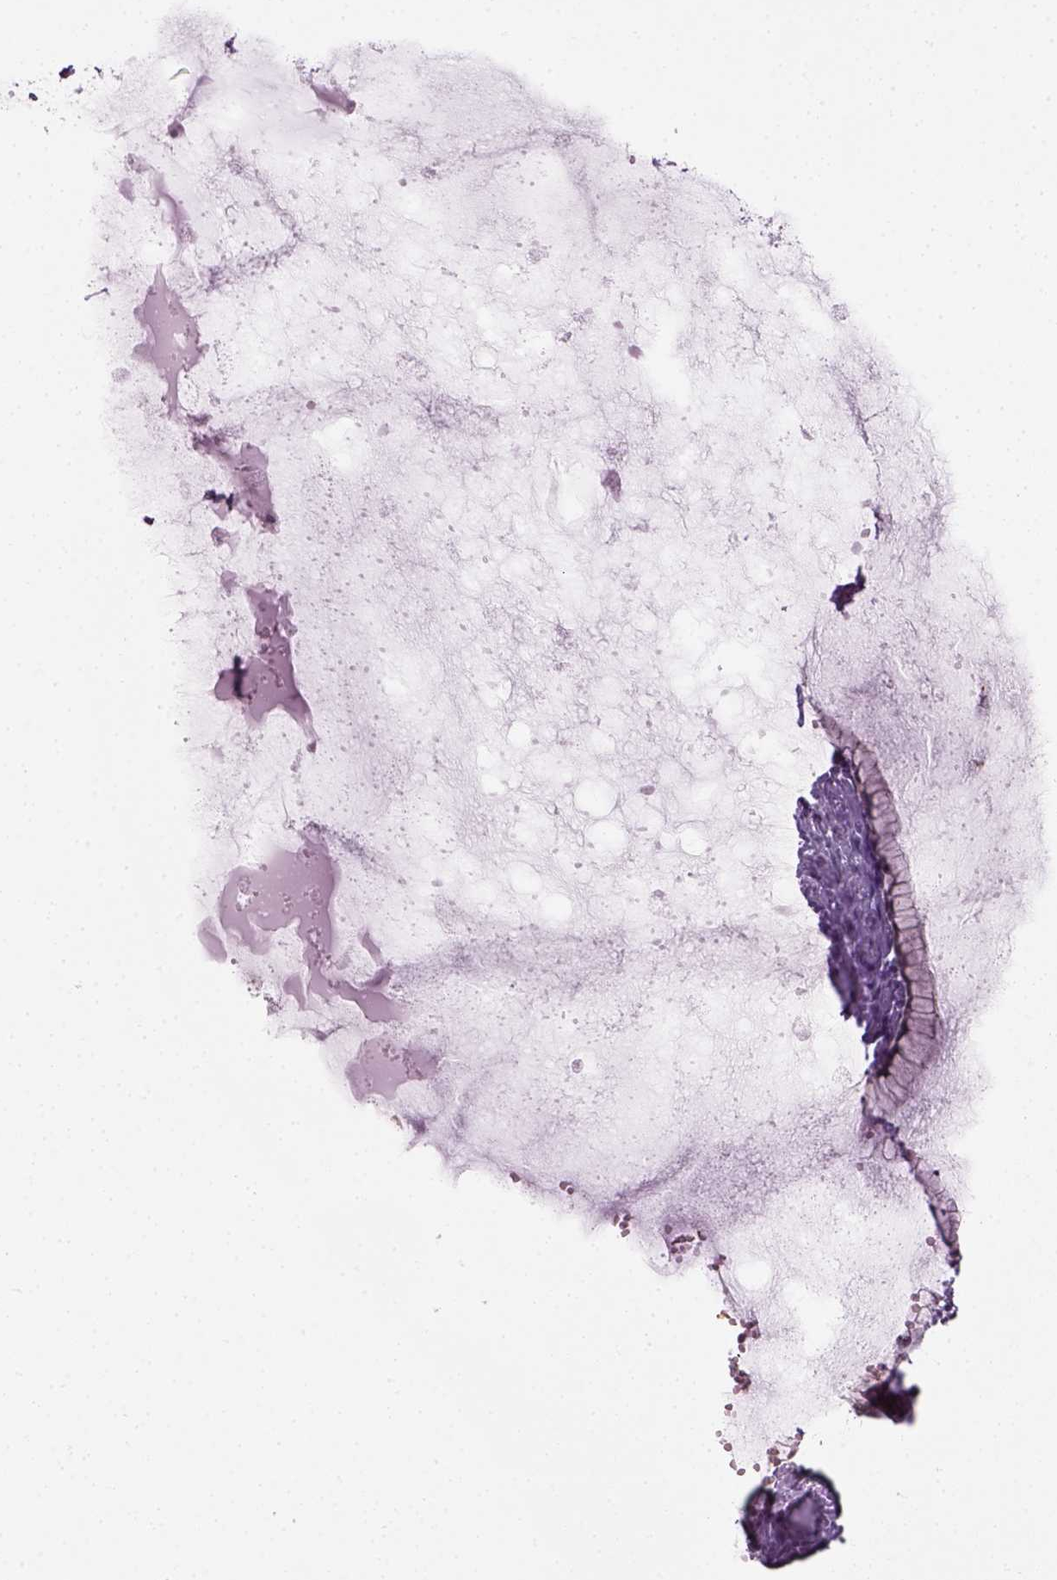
{"staining": {"intensity": "negative", "quantity": "none", "location": "none"}, "tissue": "ovarian cancer", "cell_type": "Tumor cells", "image_type": "cancer", "snomed": [{"axis": "morphology", "description": "Cystadenocarcinoma, mucinous, NOS"}, {"axis": "topography", "description": "Ovary"}], "caption": "This is an immunohistochemistry (IHC) micrograph of ovarian cancer (mucinous cystadenocarcinoma). There is no positivity in tumor cells.", "gene": "CIBAR2", "patient": {"sex": "female", "age": 41}}